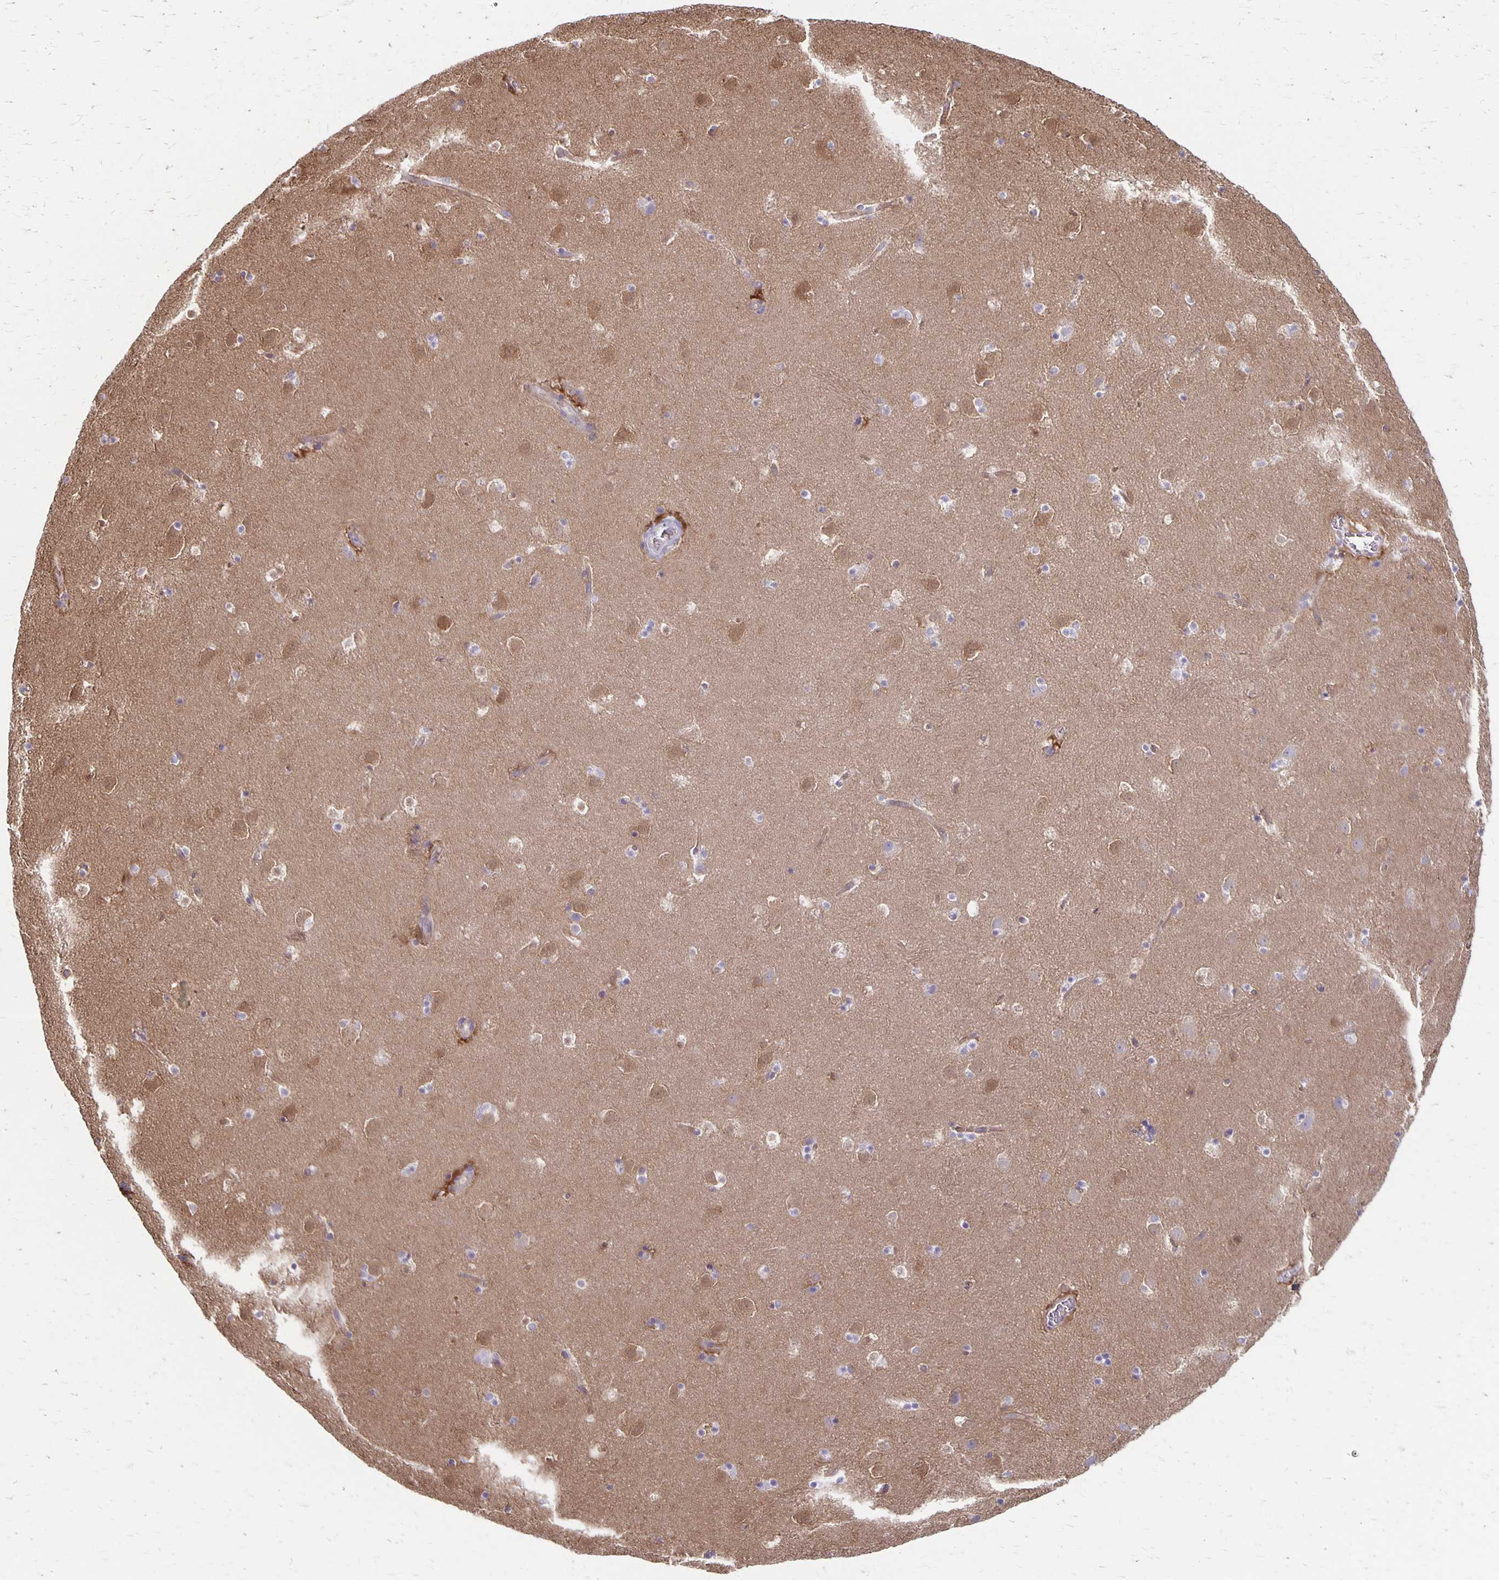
{"staining": {"intensity": "negative", "quantity": "none", "location": "none"}, "tissue": "caudate", "cell_type": "Glial cells", "image_type": "normal", "snomed": [{"axis": "morphology", "description": "Normal tissue, NOS"}, {"axis": "topography", "description": "Lateral ventricle wall"}], "caption": "Glial cells are negative for protein expression in unremarkable human caudate.", "gene": "PPP1R3E", "patient": {"sex": "male", "age": 37}}